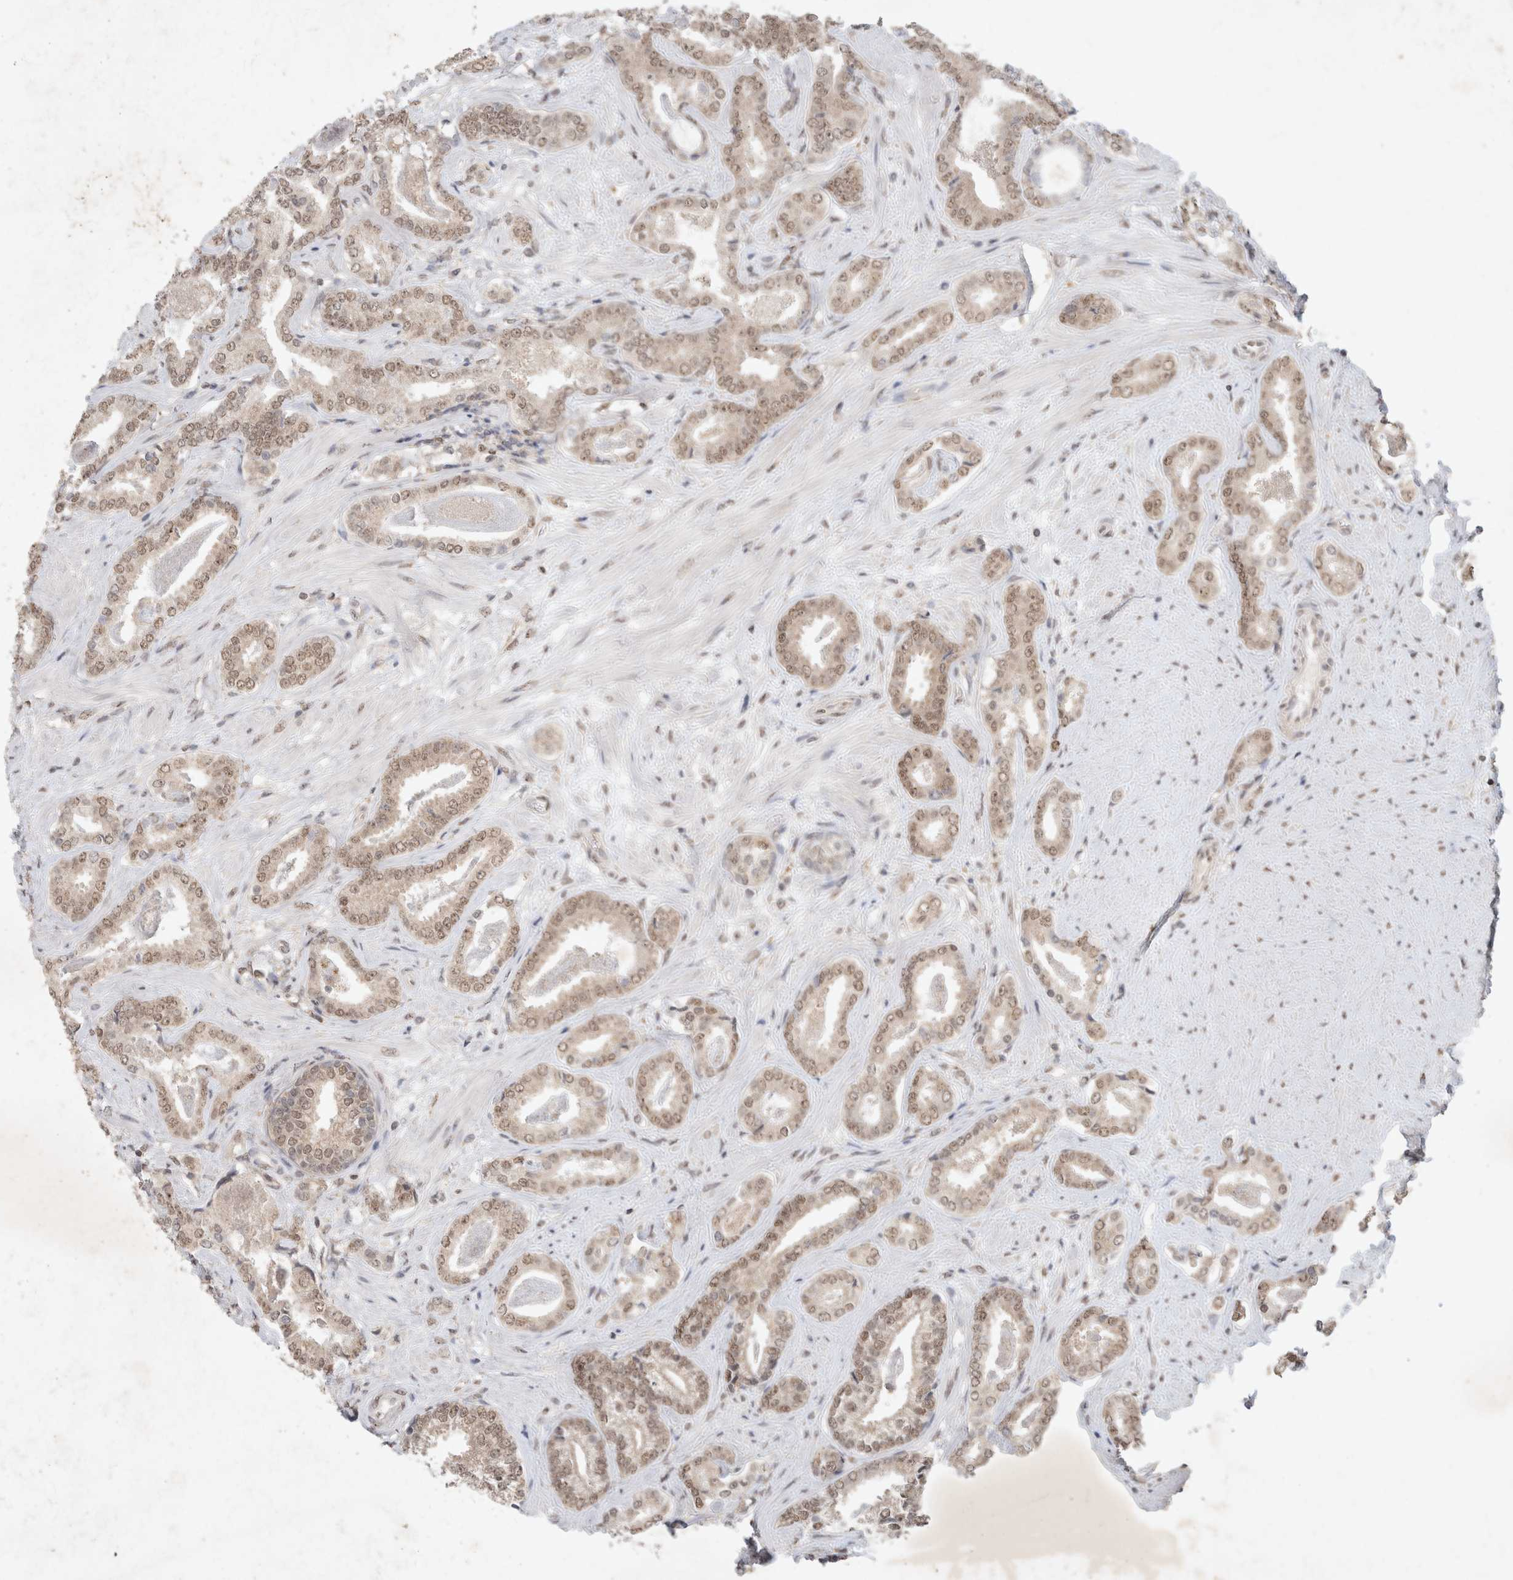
{"staining": {"intensity": "moderate", "quantity": ">75%", "location": "nuclear"}, "tissue": "prostate cancer", "cell_type": "Tumor cells", "image_type": "cancer", "snomed": [{"axis": "morphology", "description": "Adenocarcinoma, Low grade"}, {"axis": "topography", "description": "Prostate"}], "caption": "A photomicrograph of human prostate cancer stained for a protein displays moderate nuclear brown staining in tumor cells. The staining was performed using DAB, with brown indicating positive protein expression. Nuclei are stained blue with hematoxylin.", "gene": "FBXO42", "patient": {"sex": "male", "age": 71}}